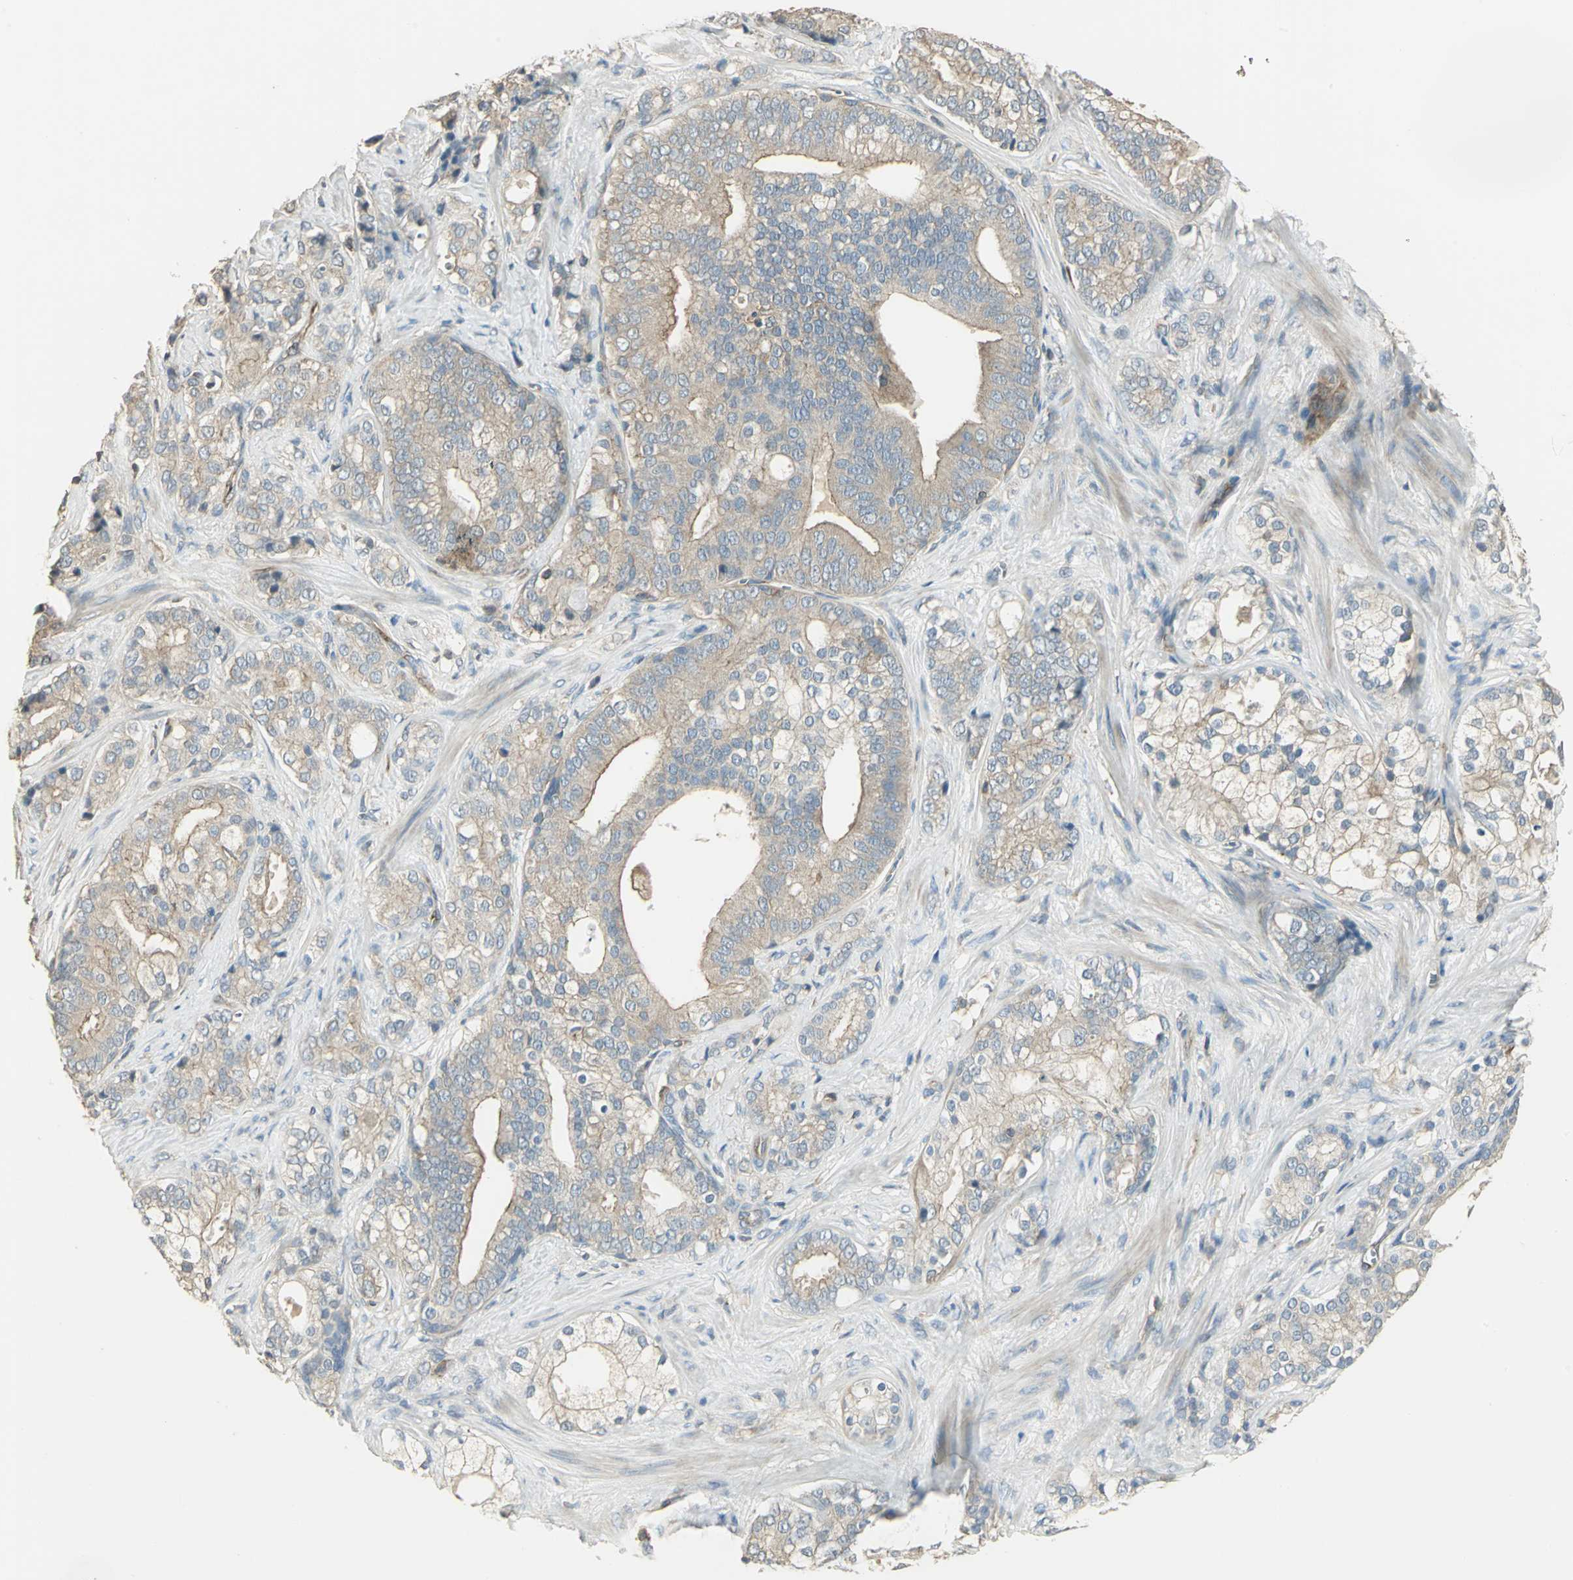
{"staining": {"intensity": "weak", "quantity": ">75%", "location": "cytoplasmic/membranous"}, "tissue": "prostate cancer", "cell_type": "Tumor cells", "image_type": "cancer", "snomed": [{"axis": "morphology", "description": "Adenocarcinoma, Low grade"}, {"axis": "topography", "description": "Prostate"}], "caption": "Adenocarcinoma (low-grade) (prostate) stained with IHC exhibits weak cytoplasmic/membranous positivity in about >75% of tumor cells. (DAB IHC, brown staining for protein, blue staining for nuclei).", "gene": "RAPGEF1", "patient": {"sex": "male", "age": 58}}